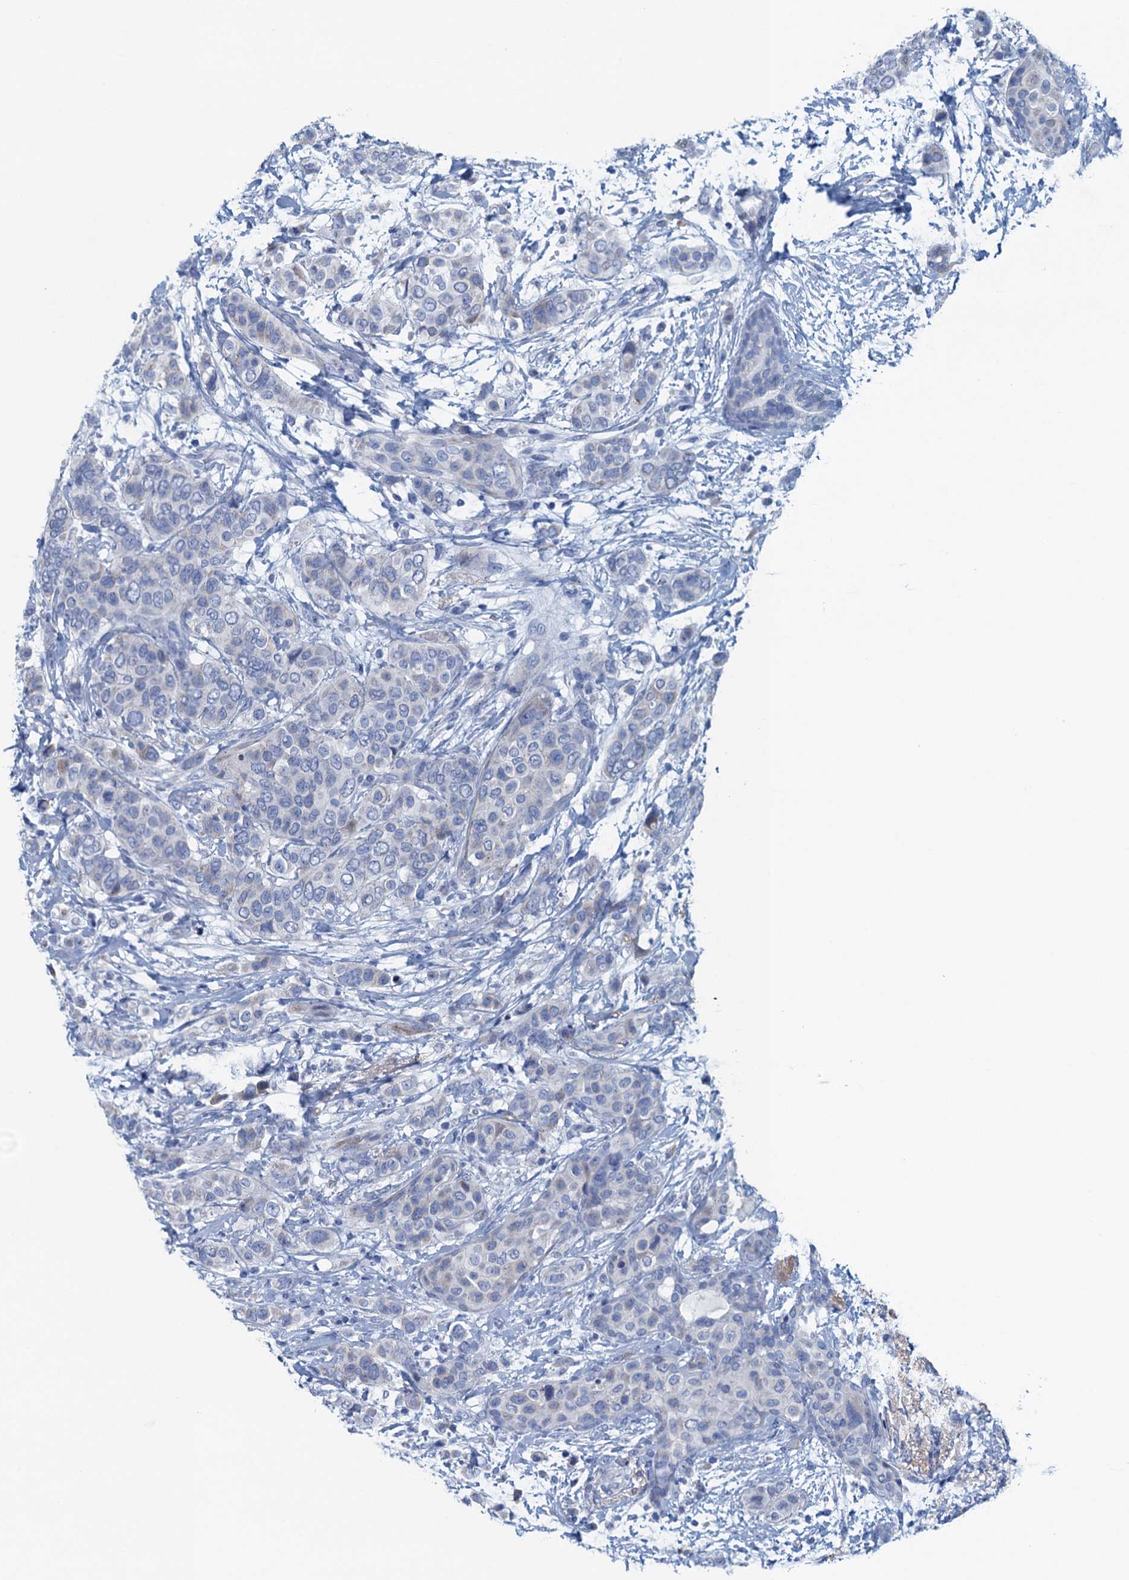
{"staining": {"intensity": "negative", "quantity": "none", "location": "none"}, "tissue": "breast cancer", "cell_type": "Tumor cells", "image_type": "cancer", "snomed": [{"axis": "morphology", "description": "Lobular carcinoma"}, {"axis": "topography", "description": "Breast"}], "caption": "Tumor cells are negative for protein expression in human breast cancer.", "gene": "C10orf88", "patient": {"sex": "female", "age": 51}}